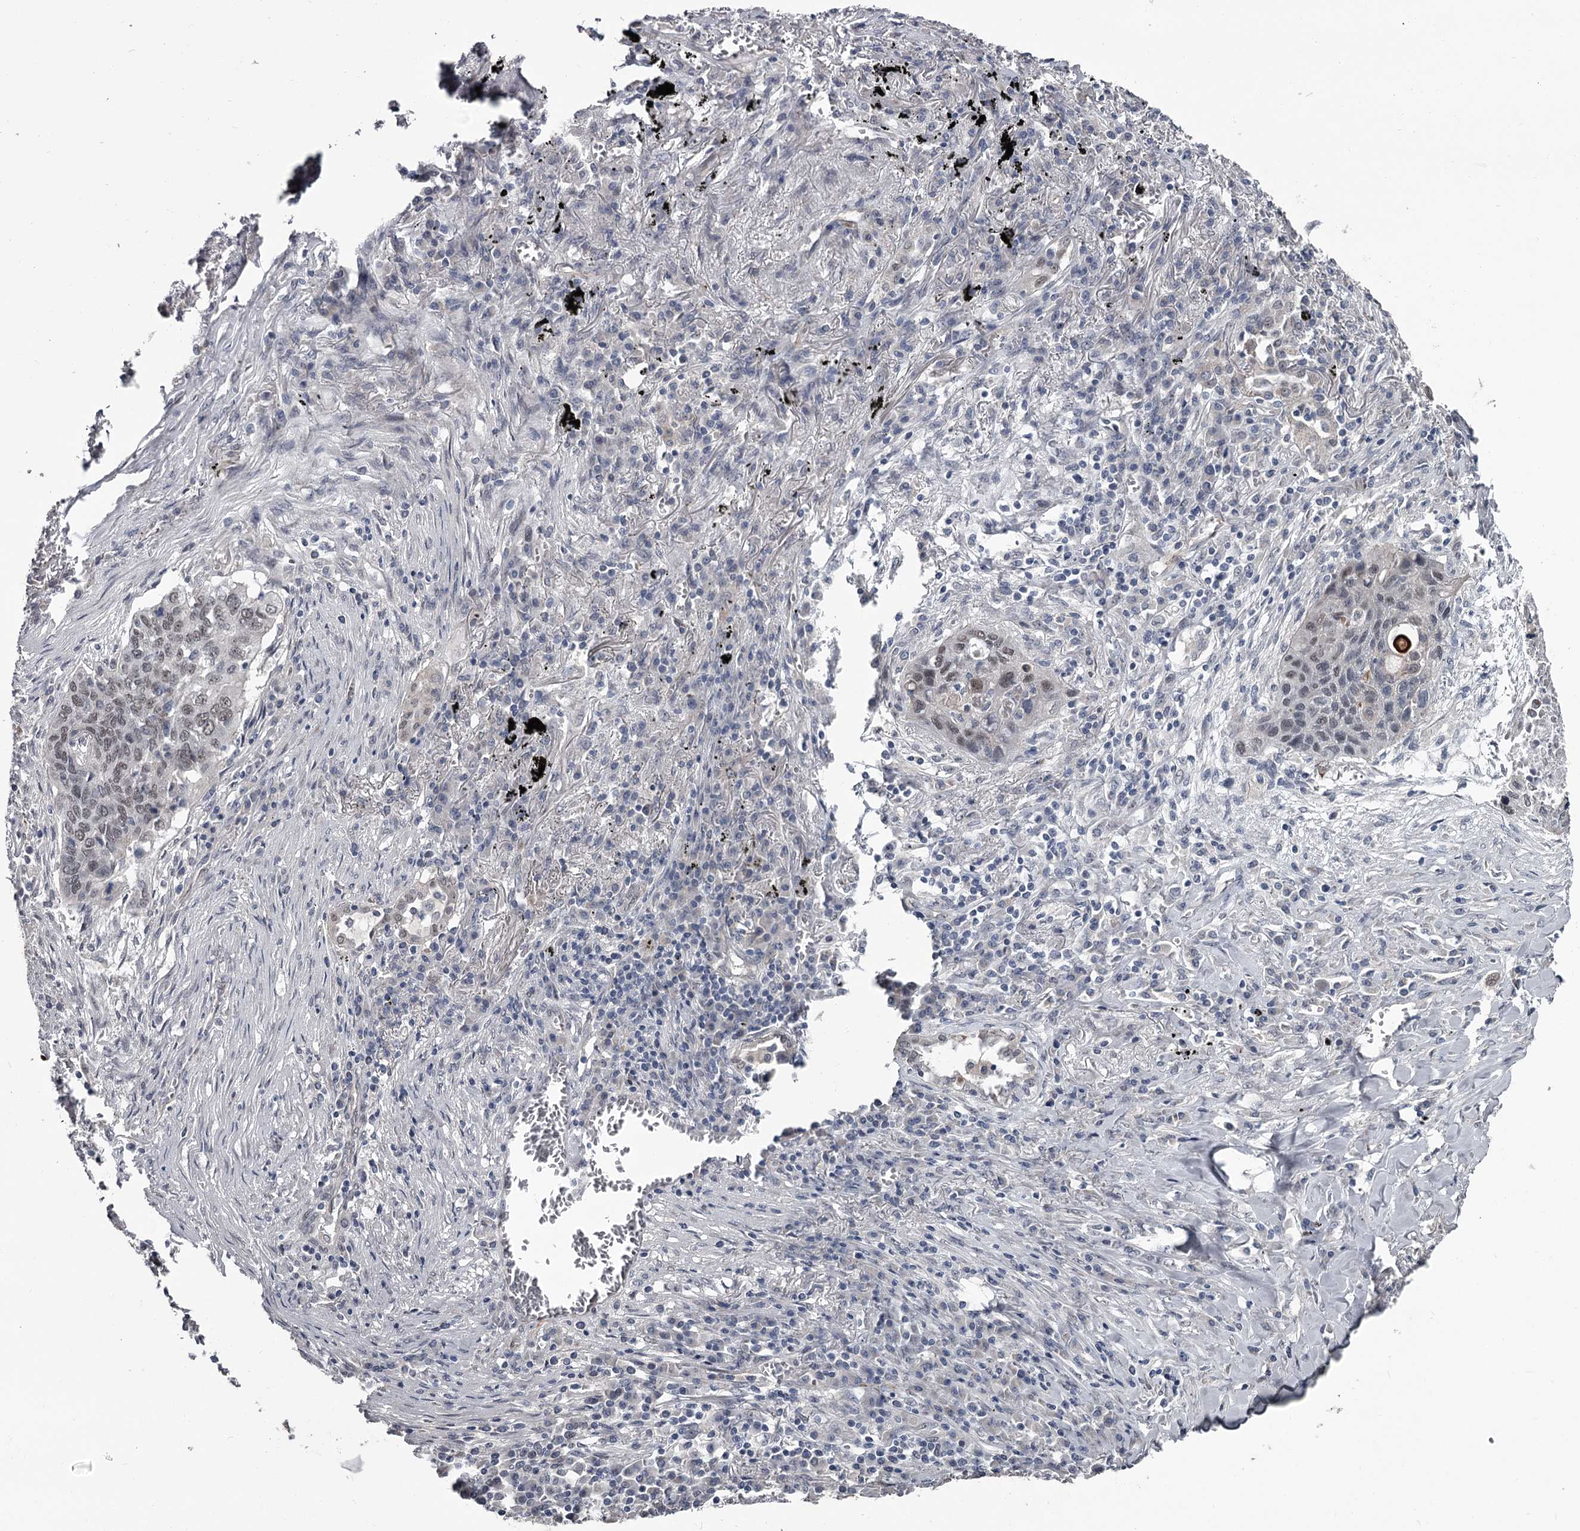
{"staining": {"intensity": "weak", "quantity": "25%-75%", "location": "nuclear"}, "tissue": "lung cancer", "cell_type": "Tumor cells", "image_type": "cancer", "snomed": [{"axis": "morphology", "description": "Squamous cell carcinoma, NOS"}, {"axis": "topography", "description": "Lung"}], "caption": "High-magnification brightfield microscopy of lung cancer stained with DAB (3,3'-diaminobenzidine) (brown) and counterstained with hematoxylin (blue). tumor cells exhibit weak nuclear staining is seen in approximately25%-75% of cells. Using DAB (brown) and hematoxylin (blue) stains, captured at high magnification using brightfield microscopy.", "gene": "PRPF40B", "patient": {"sex": "female", "age": 63}}